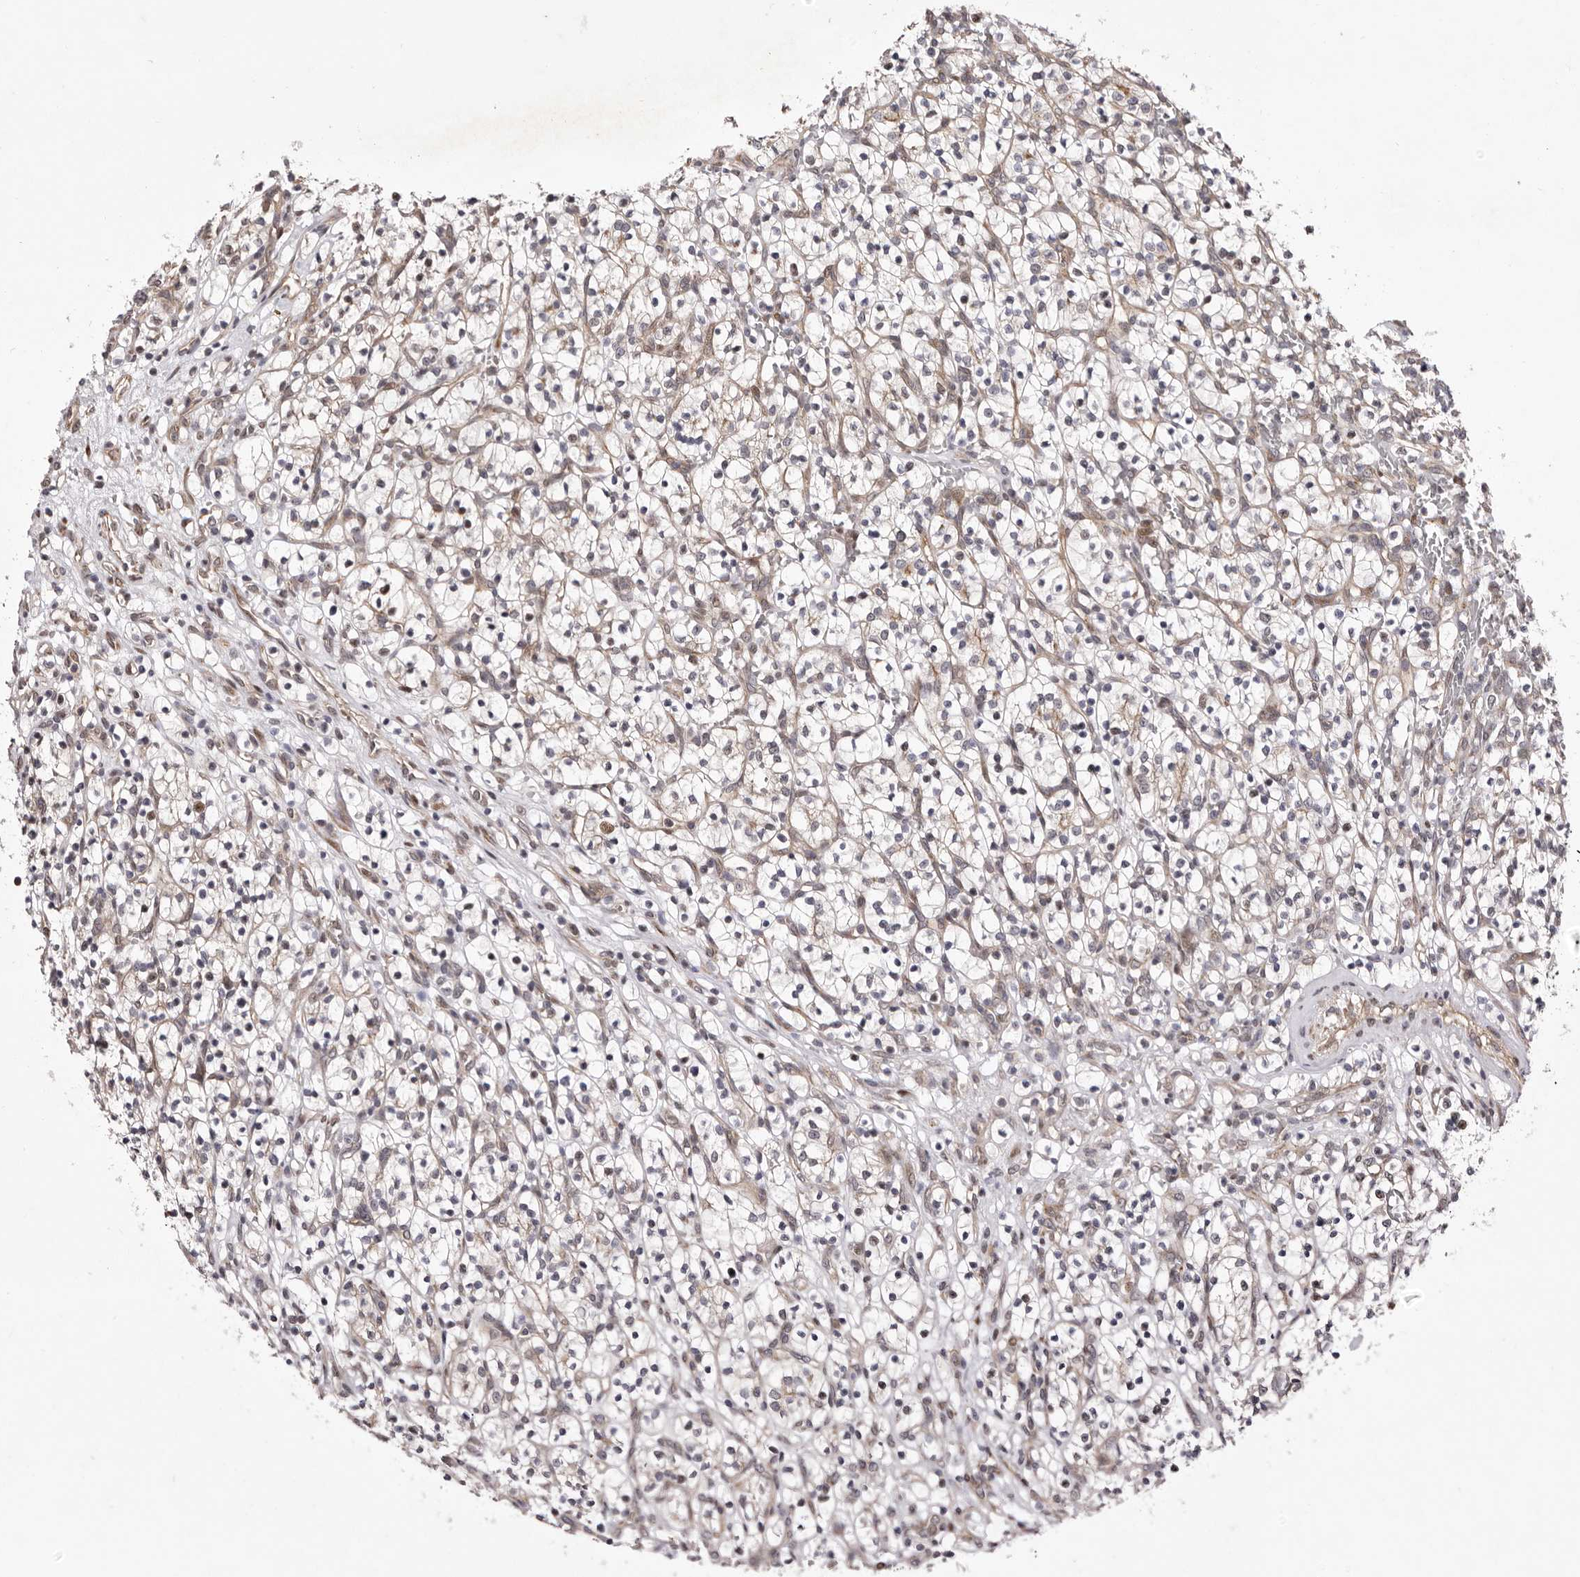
{"staining": {"intensity": "weak", "quantity": "<25%", "location": "cytoplasmic/membranous"}, "tissue": "renal cancer", "cell_type": "Tumor cells", "image_type": "cancer", "snomed": [{"axis": "morphology", "description": "Adenocarcinoma, NOS"}, {"axis": "topography", "description": "Kidney"}], "caption": "Tumor cells show no significant expression in adenocarcinoma (renal).", "gene": "GLRX3", "patient": {"sex": "female", "age": 57}}